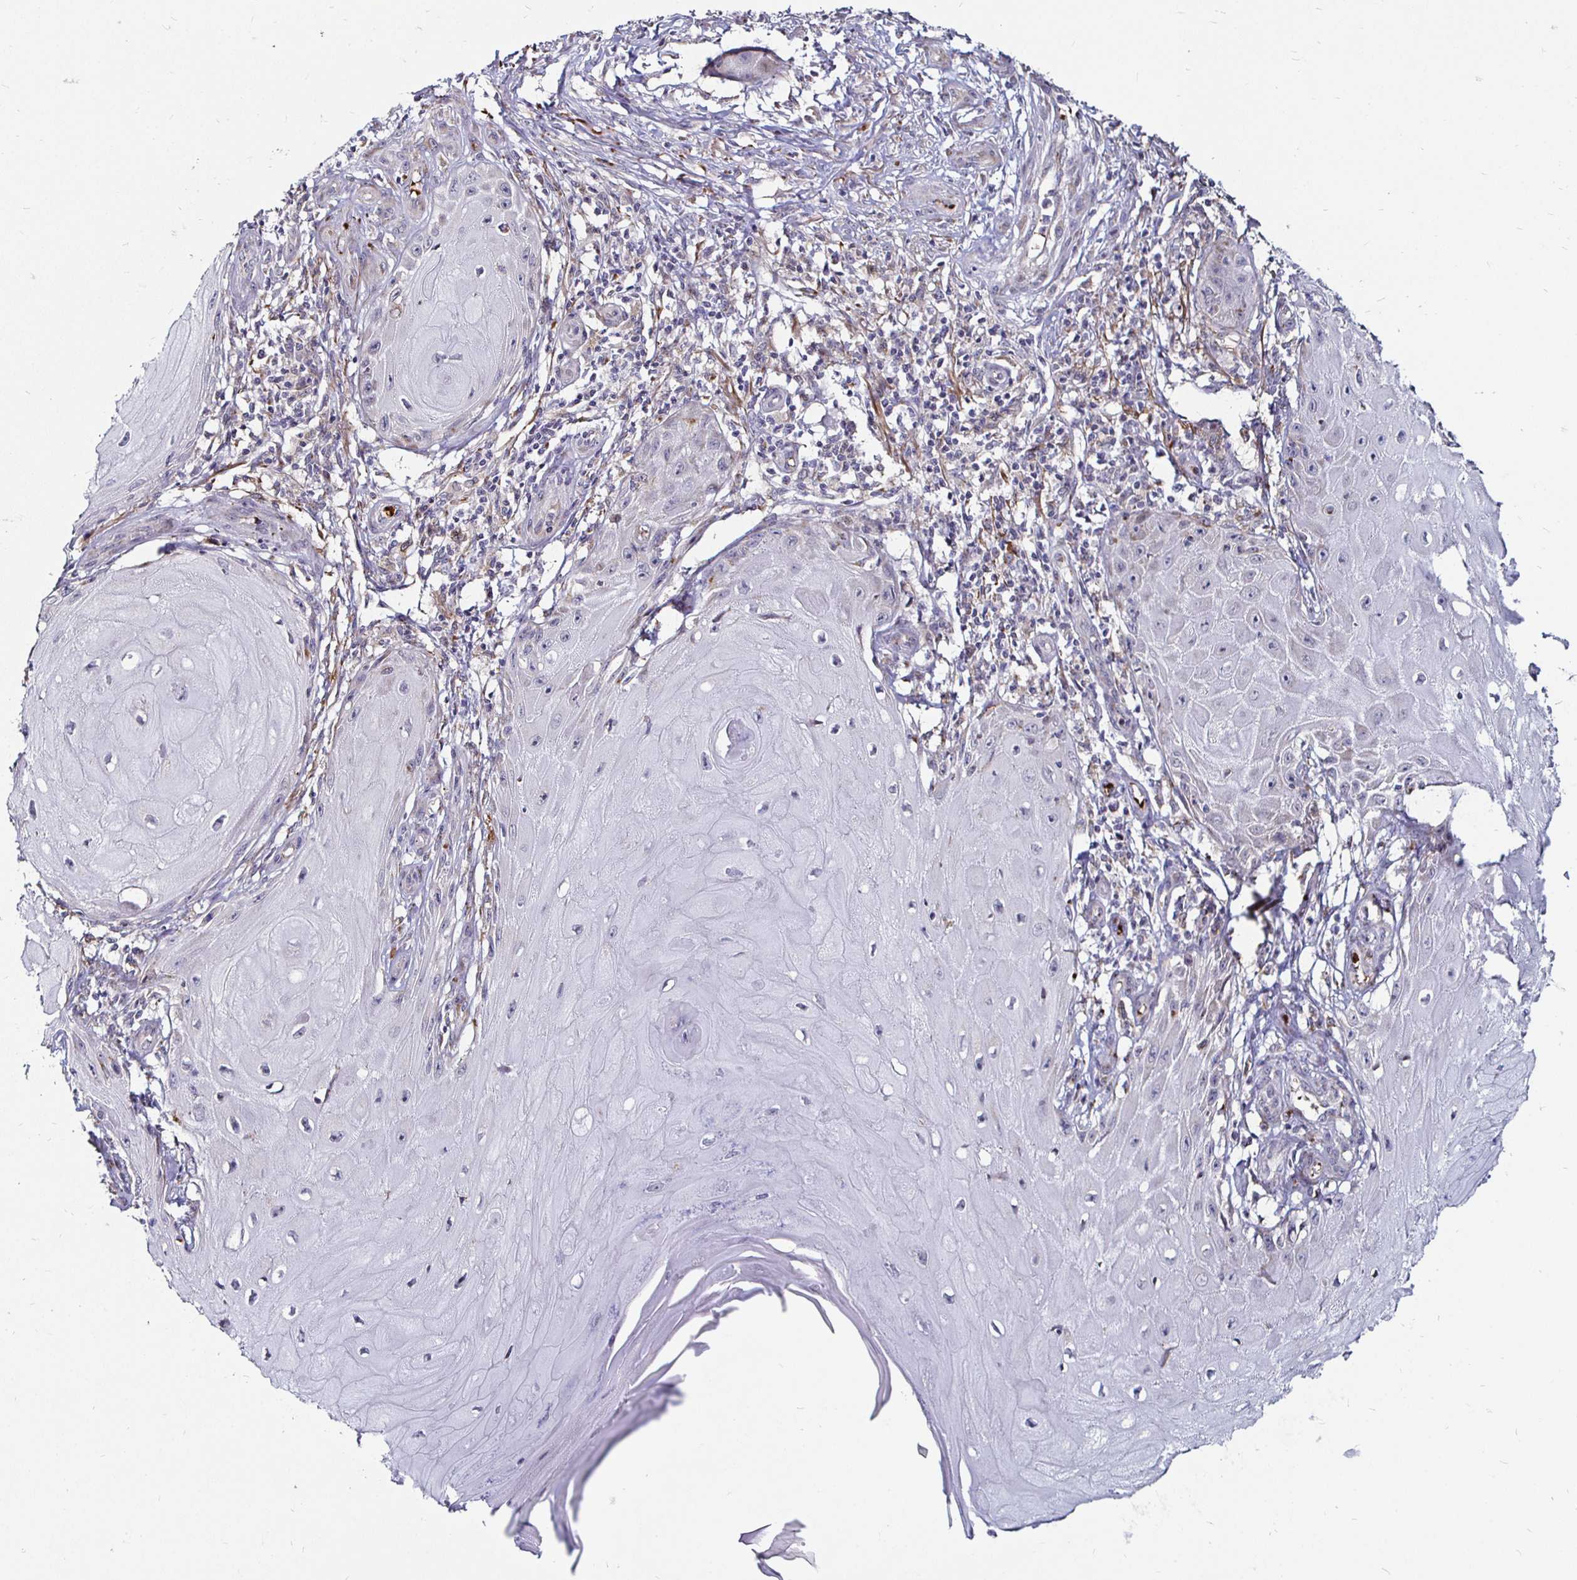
{"staining": {"intensity": "negative", "quantity": "none", "location": "none"}, "tissue": "skin cancer", "cell_type": "Tumor cells", "image_type": "cancer", "snomed": [{"axis": "morphology", "description": "Squamous cell carcinoma, NOS"}, {"axis": "topography", "description": "Skin"}], "caption": "IHC photomicrograph of skin cancer stained for a protein (brown), which shows no positivity in tumor cells.", "gene": "ATG3", "patient": {"sex": "female", "age": 77}}